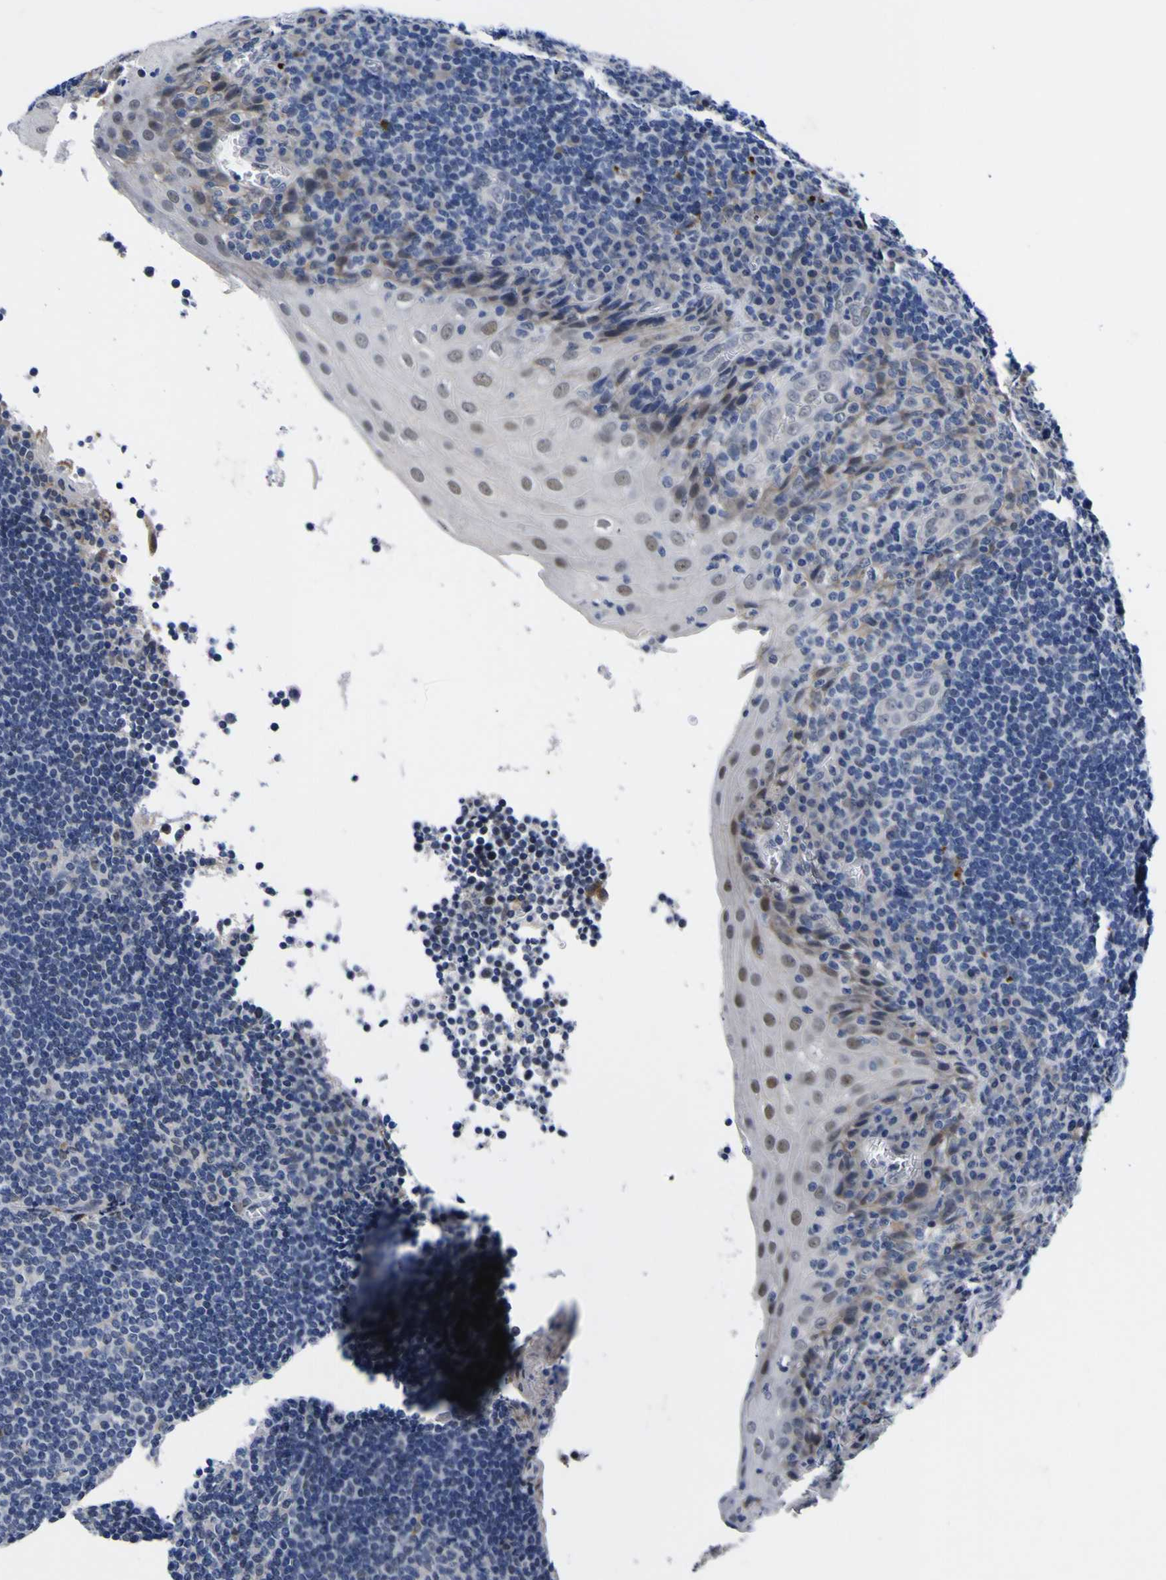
{"staining": {"intensity": "weak", "quantity": "<25%", "location": "cytoplasmic/membranous"}, "tissue": "tonsil", "cell_type": "Germinal center cells", "image_type": "normal", "snomed": [{"axis": "morphology", "description": "Normal tissue, NOS"}, {"axis": "topography", "description": "Tonsil"}], "caption": "The photomicrograph shows no significant staining in germinal center cells of tonsil. (Immunohistochemistry (ihc), brightfield microscopy, high magnification).", "gene": "IGFLR1", "patient": {"sex": "male", "age": 37}}